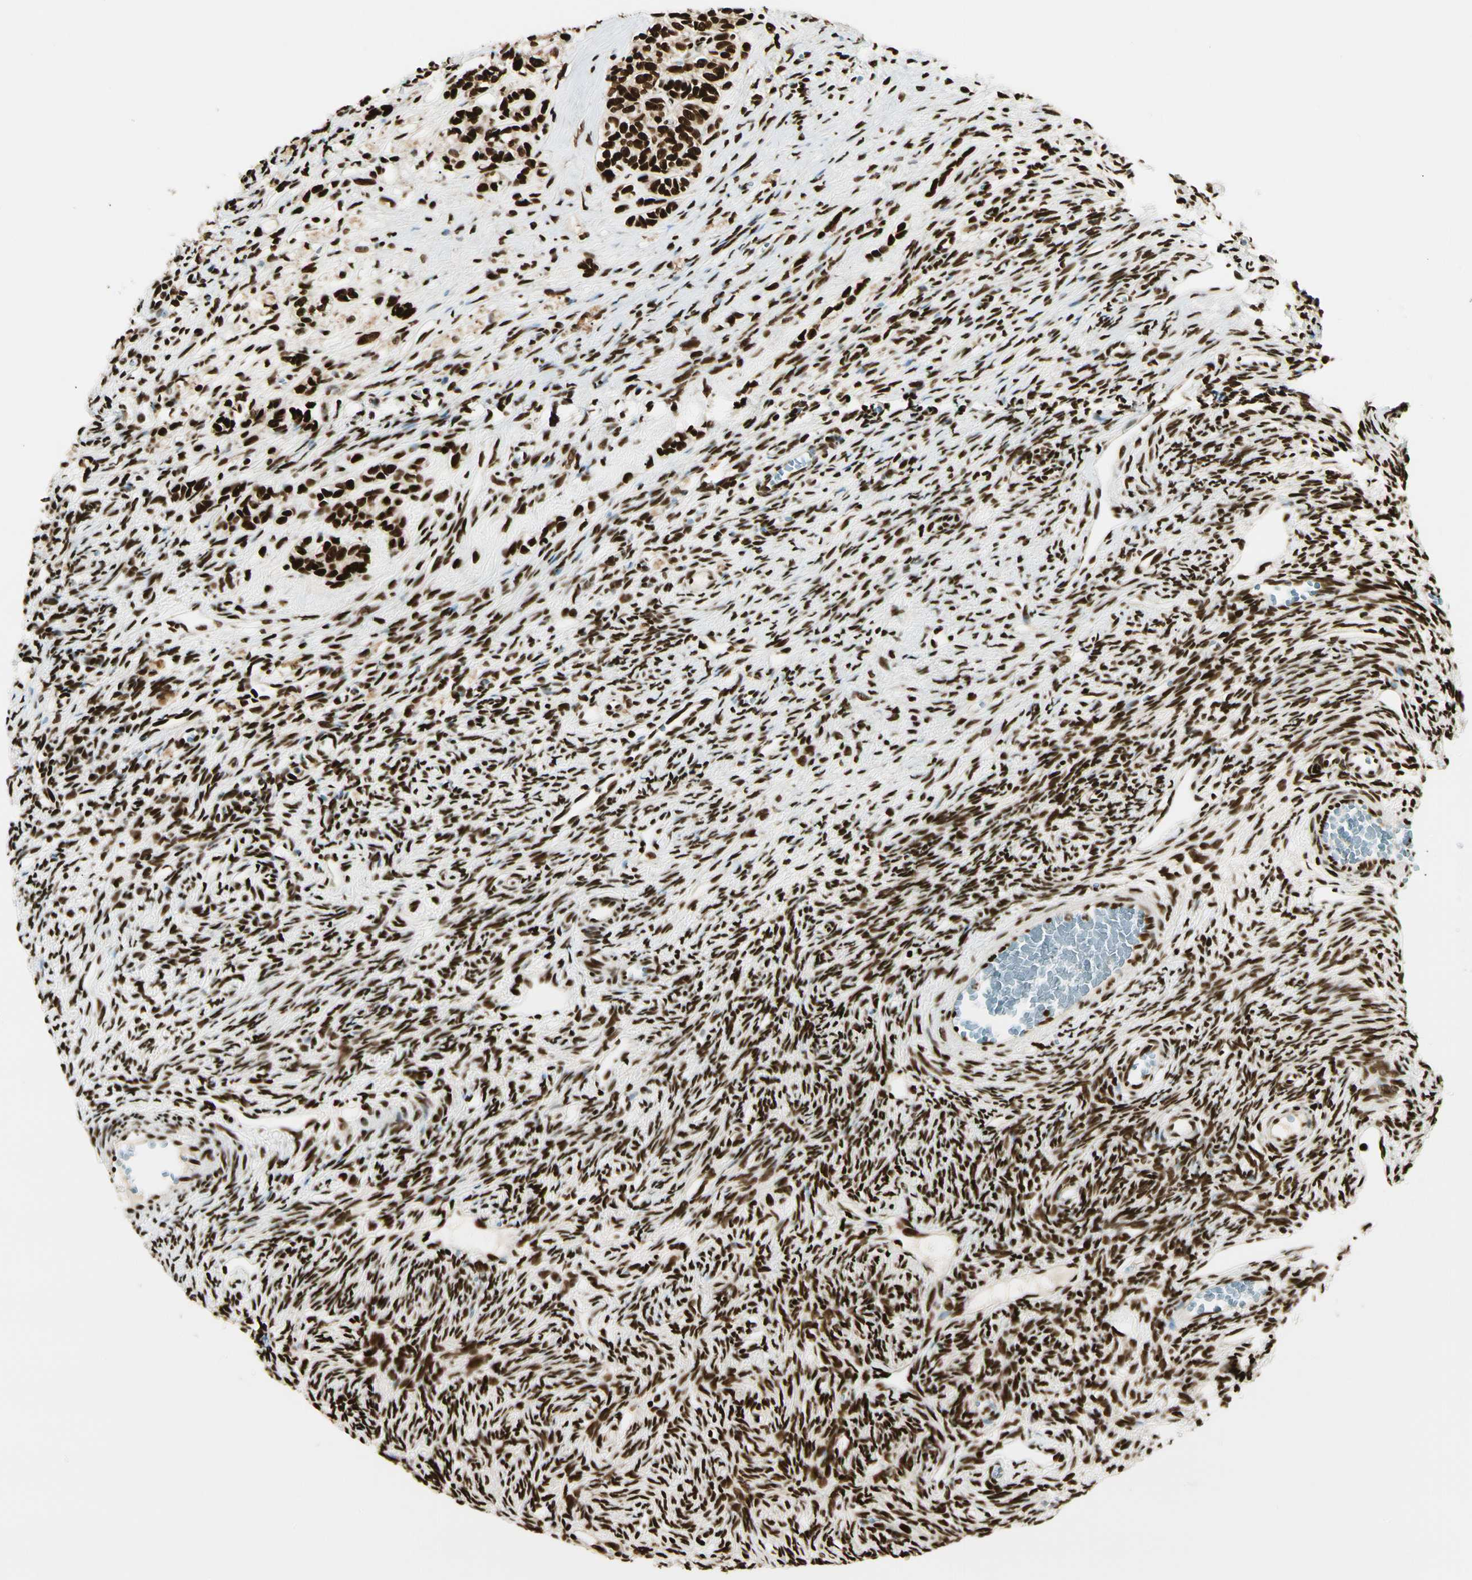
{"staining": {"intensity": "strong", "quantity": ">75%", "location": "nuclear"}, "tissue": "ovary", "cell_type": "Ovarian stroma cells", "image_type": "normal", "snomed": [{"axis": "morphology", "description": "Normal tissue, NOS"}, {"axis": "topography", "description": "Ovary"}], "caption": "Ovary stained for a protein shows strong nuclear positivity in ovarian stroma cells. The protein is shown in brown color, while the nuclei are stained blue.", "gene": "FUS", "patient": {"sex": "female", "age": 33}}